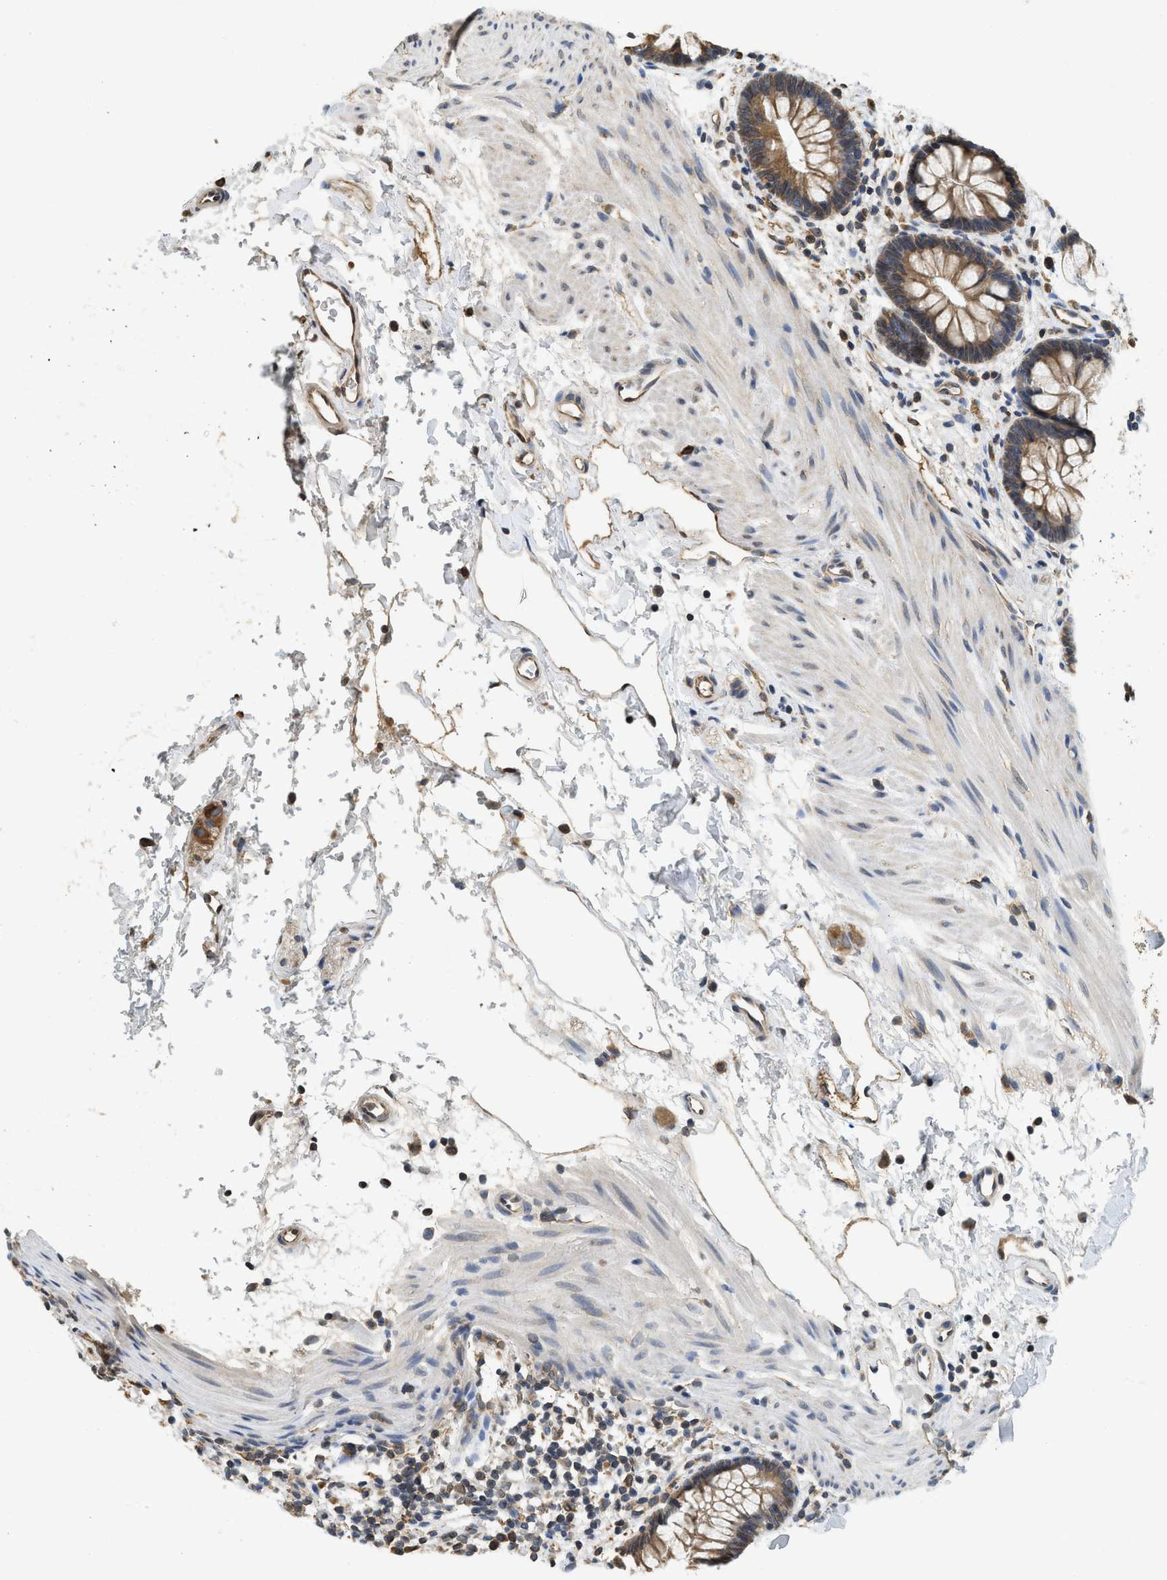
{"staining": {"intensity": "moderate", "quantity": ">75%", "location": "cytoplasmic/membranous"}, "tissue": "rectum", "cell_type": "Glandular cells", "image_type": "normal", "snomed": [{"axis": "morphology", "description": "Normal tissue, NOS"}, {"axis": "topography", "description": "Rectum"}], "caption": "IHC photomicrograph of normal rectum: rectum stained using immunohistochemistry shows medium levels of moderate protein expression localized specifically in the cytoplasmic/membranous of glandular cells, appearing as a cytoplasmic/membranous brown color.", "gene": "BCAP31", "patient": {"sex": "female", "age": 24}}